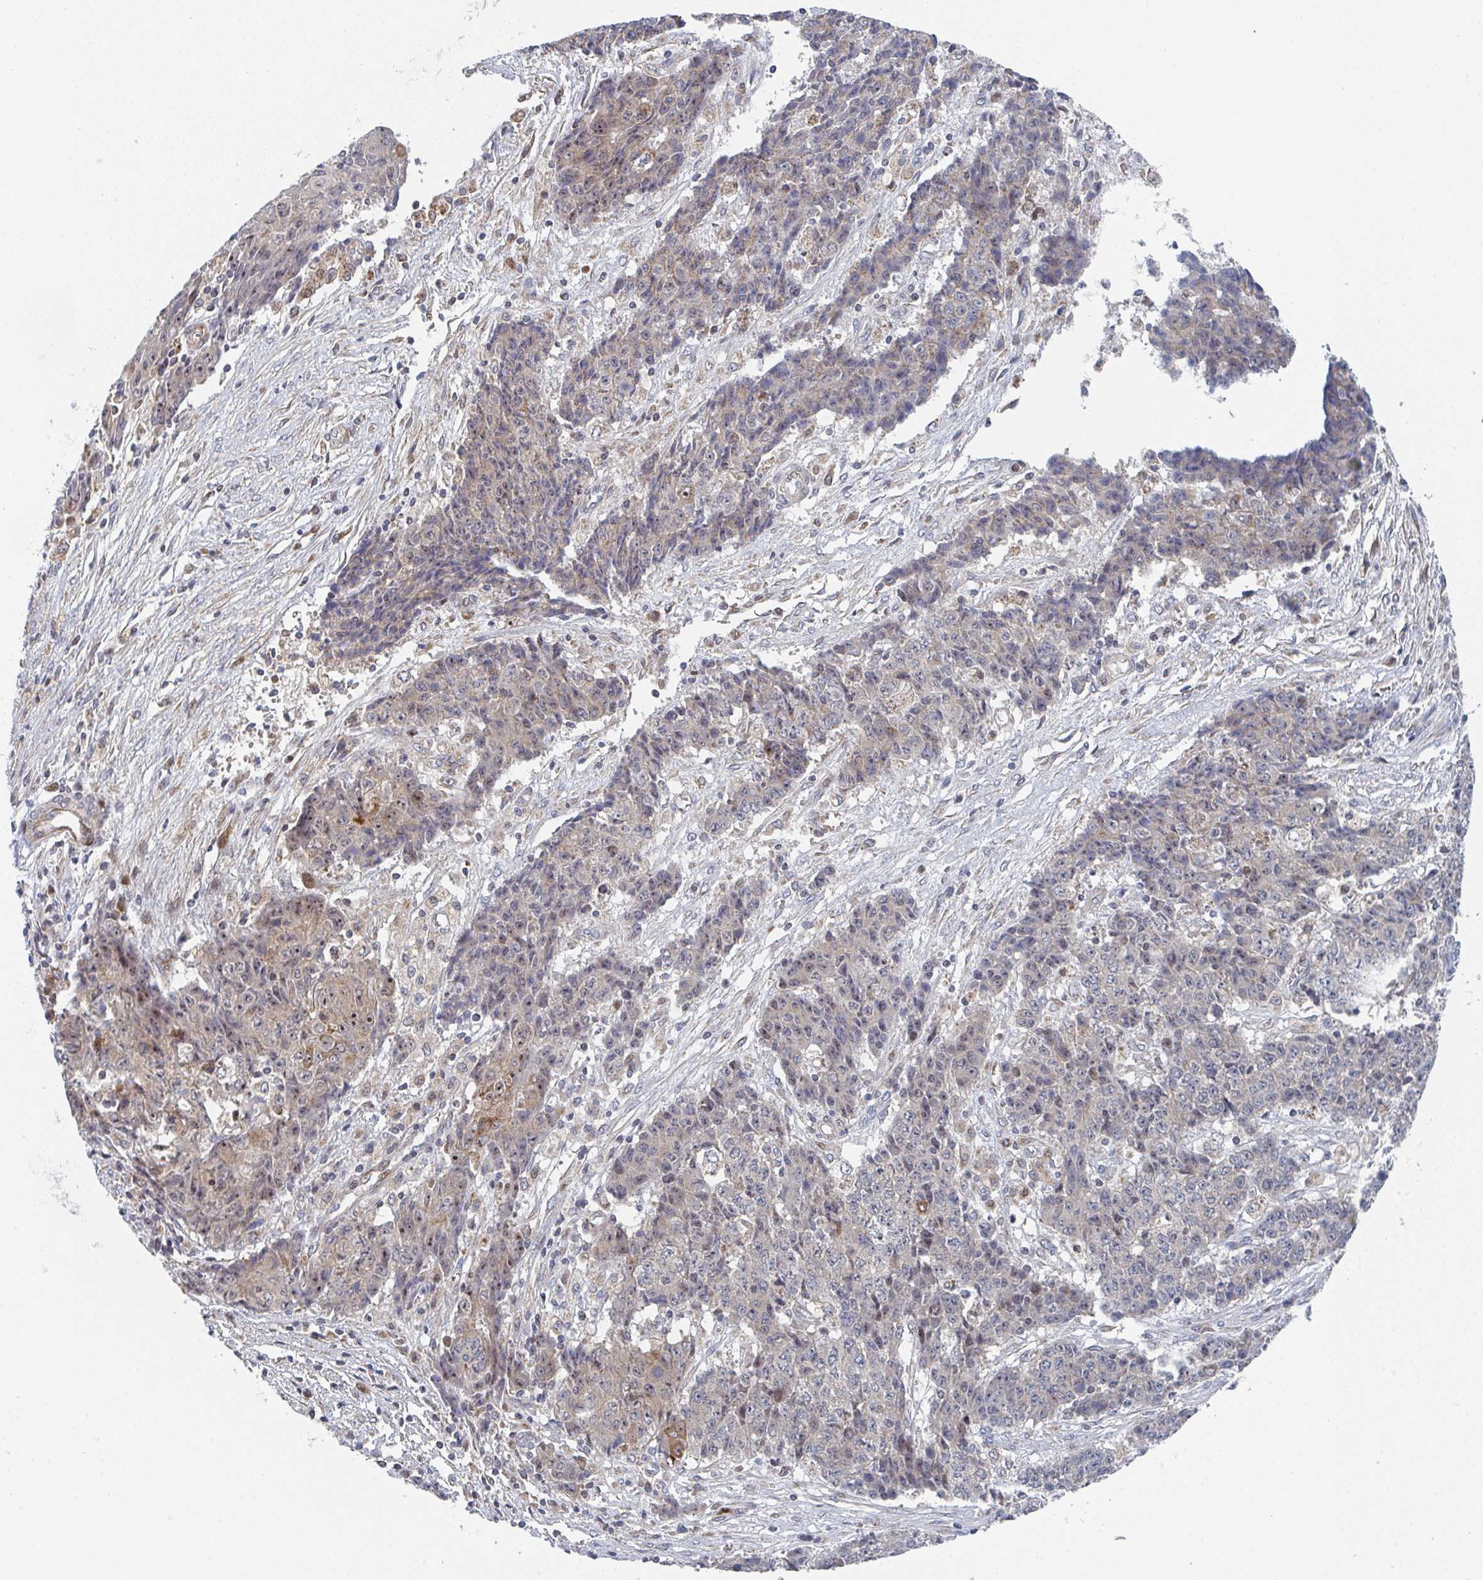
{"staining": {"intensity": "weak", "quantity": "<25%", "location": "cytoplasmic/membranous,nuclear"}, "tissue": "ovarian cancer", "cell_type": "Tumor cells", "image_type": "cancer", "snomed": [{"axis": "morphology", "description": "Carcinoma, endometroid"}, {"axis": "topography", "description": "Ovary"}], "caption": "Endometroid carcinoma (ovarian) was stained to show a protein in brown. There is no significant expression in tumor cells.", "gene": "ZNF644", "patient": {"sex": "female", "age": 42}}